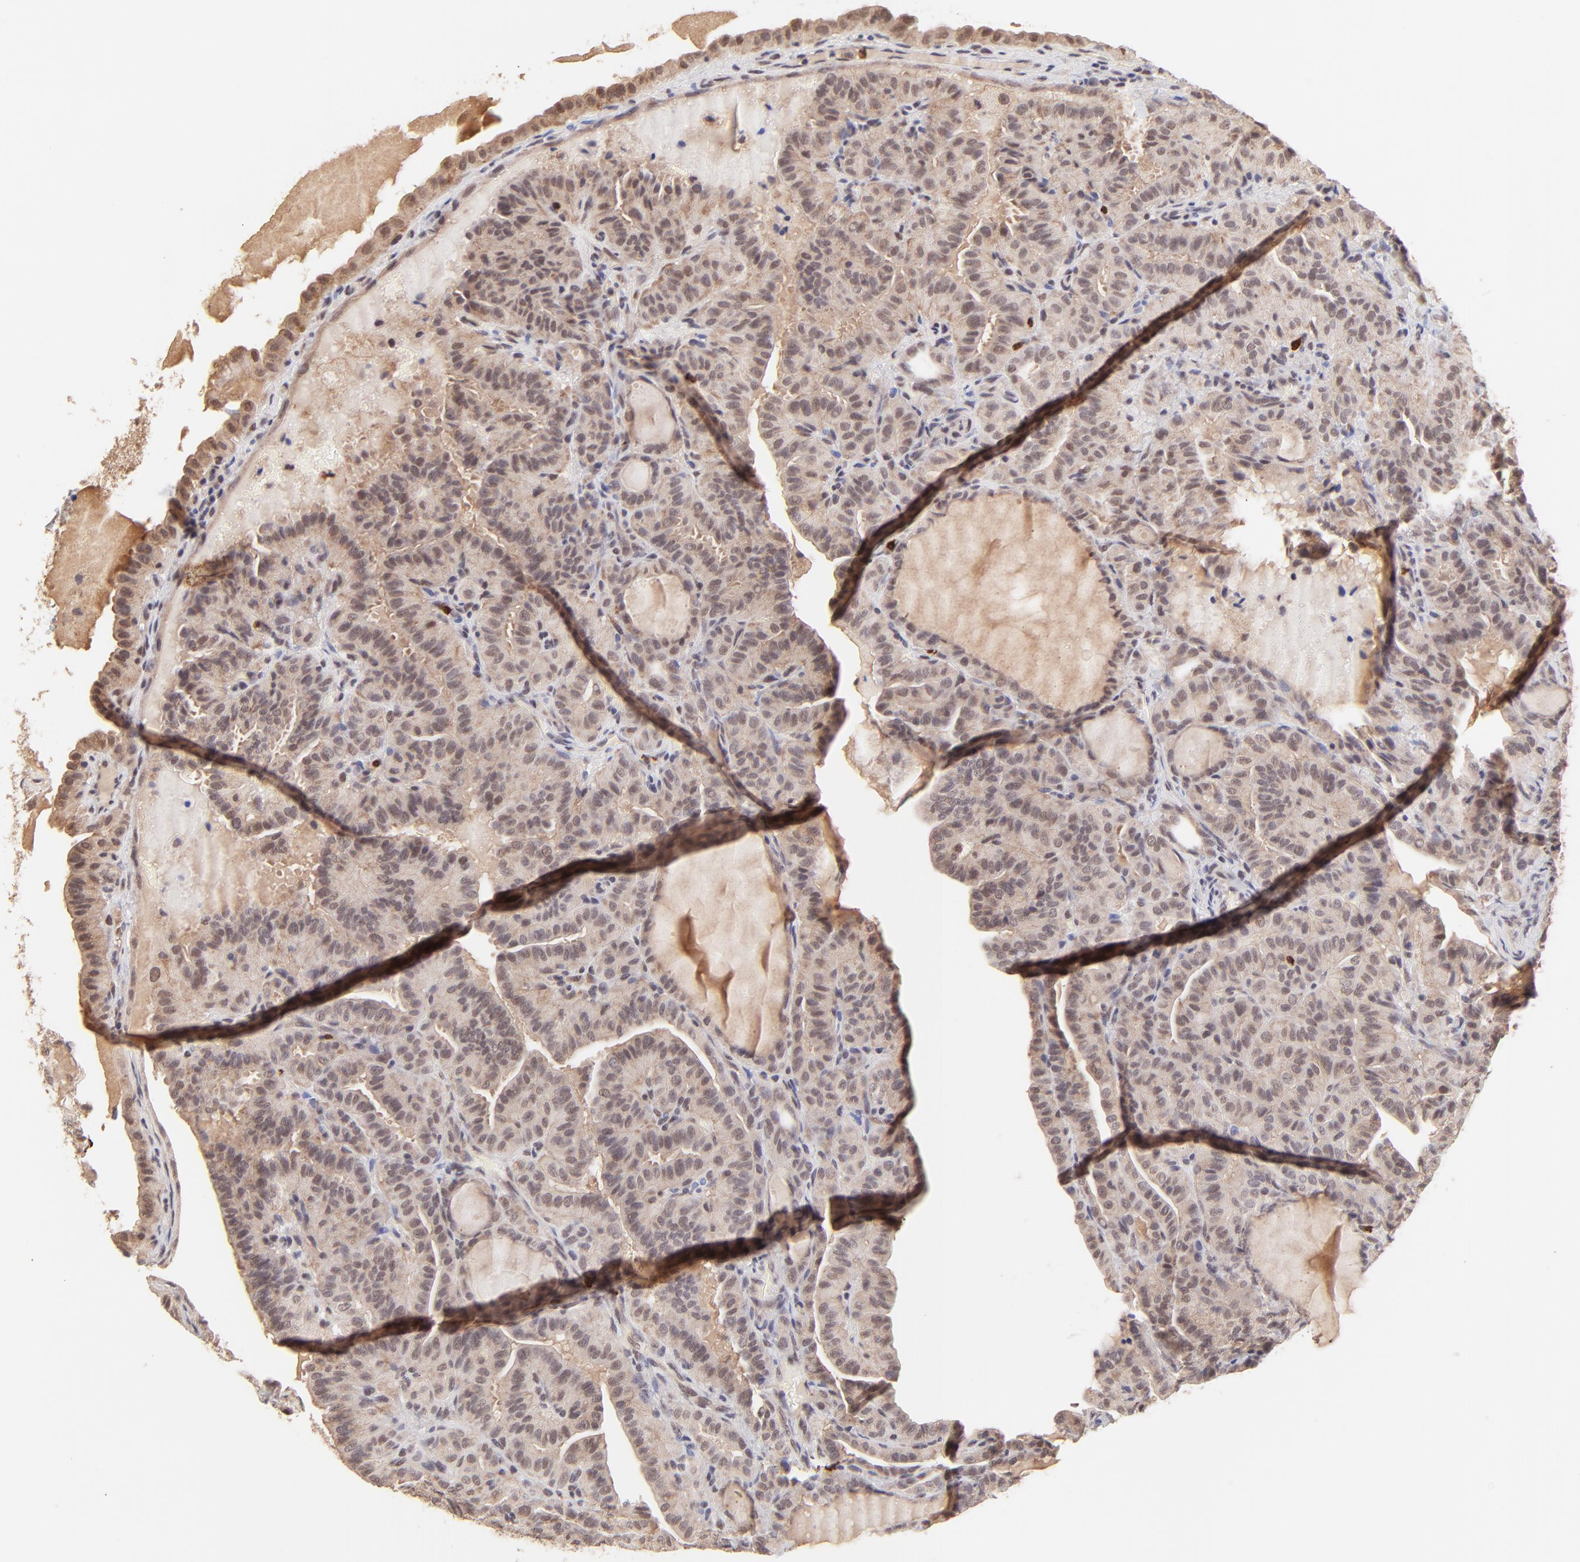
{"staining": {"intensity": "weak", "quantity": "25%-75%", "location": "nuclear"}, "tissue": "thyroid cancer", "cell_type": "Tumor cells", "image_type": "cancer", "snomed": [{"axis": "morphology", "description": "Papillary adenocarcinoma, NOS"}, {"axis": "topography", "description": "Thyroid gland"}], "caption": "An immunohistochemistry (IHC) histopathology image of neoplastic tissue is shown. Protein staining in brown highlights weak nuclear positivity in thyroid papillary adenocarcinoma within tumor cells.", "gene": "MED12", "patient": {"sex": "male", "age": 77}}